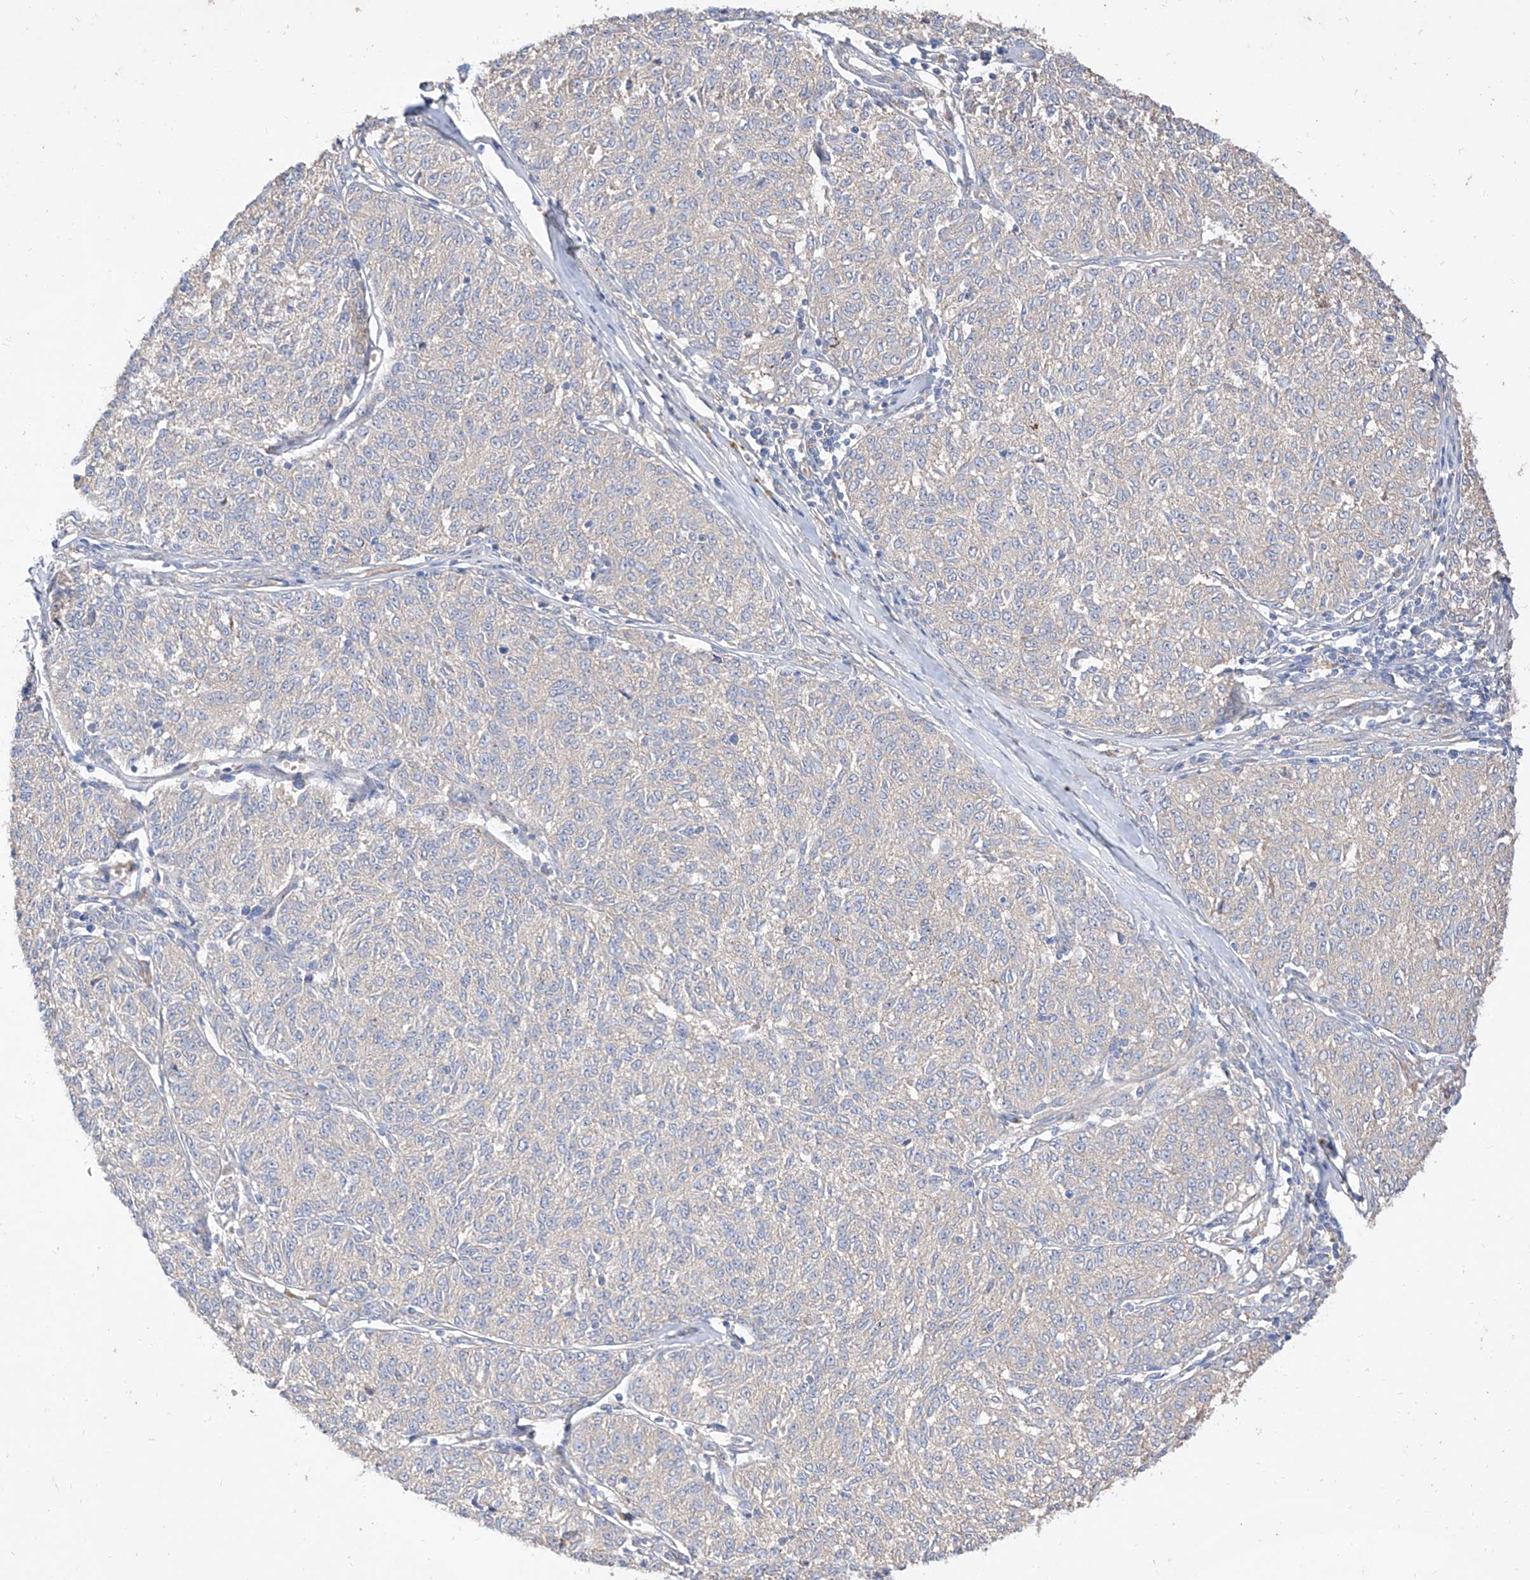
{"staining": {"intensity": "negative", "quantity": "none", "location": "none"}, "tissue": "melanoma", "cell_type": "Tumor cells", "image_type": "cancer", "snomed": [{"axis": "morphology", "description": "Malignant melanoma, NOS"}, {"axis": "topography", "description": "Skin"}], "caption": "Protein analysis of melanoma exhibits no significant positivity in tumor cells.", "gene": "DIRAS3", "patient": {"sex": "female", "age": 72}}